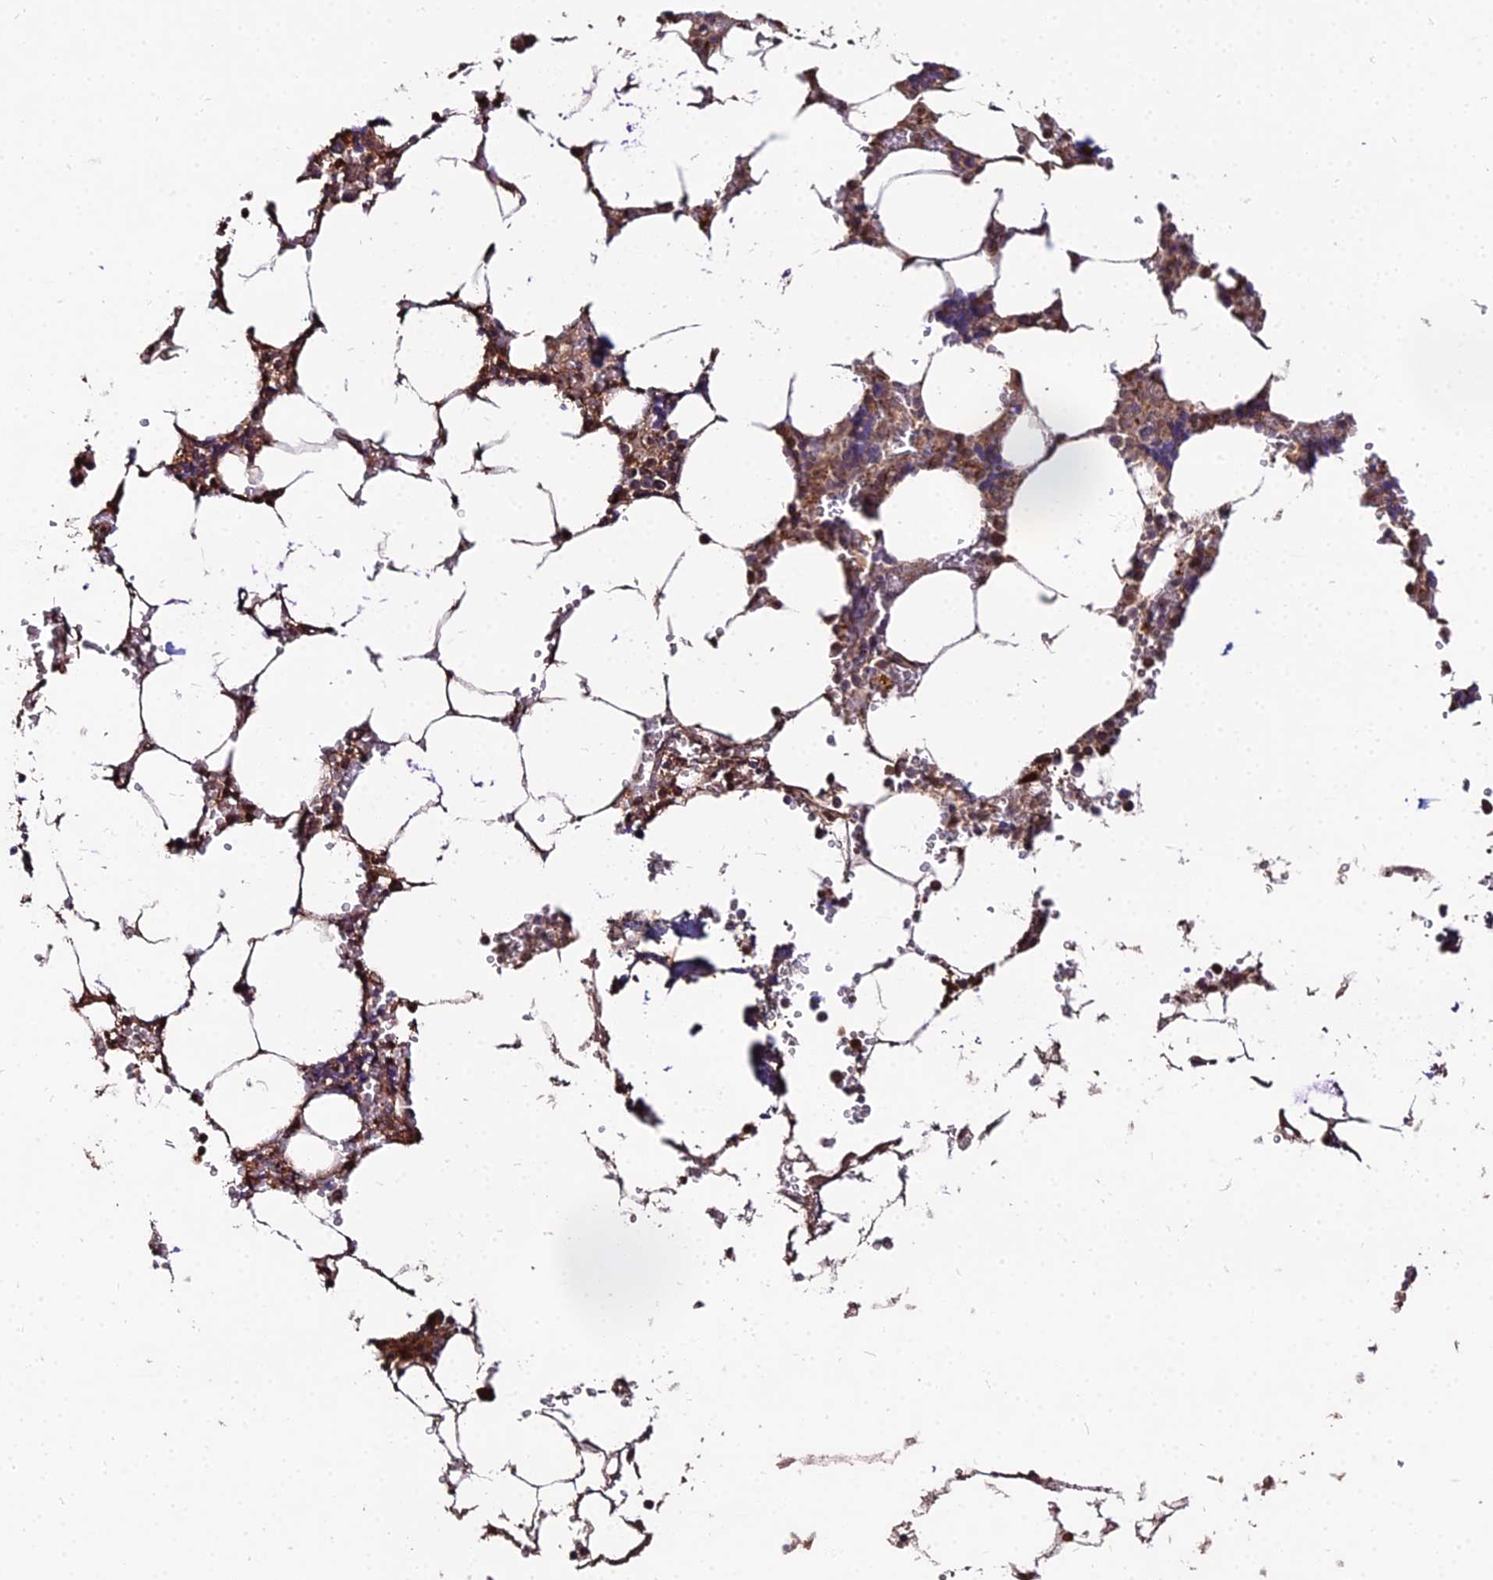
{"staining": {"intensity": "moderate", "quantity": "25%-75%", "location": "cytoplasmic/membranous"}, "tissue": "bone marrow", "cell_type": "Hematopoietic cells", "image_type": "normal", "snomed": [{"axis": "morphology", "description": "Normal tissue, NOS"}, {"axis": "topography", "description": "Bone marrow"}], "caption": "Protein staining of benign bone marrow demonstrates moderate cytoplasmic/membranous positivity in about 25%-75% of hematopoietic cells.", "gene": "ENSG00000258465", "patient": {"sex": "male", "age": 70}}